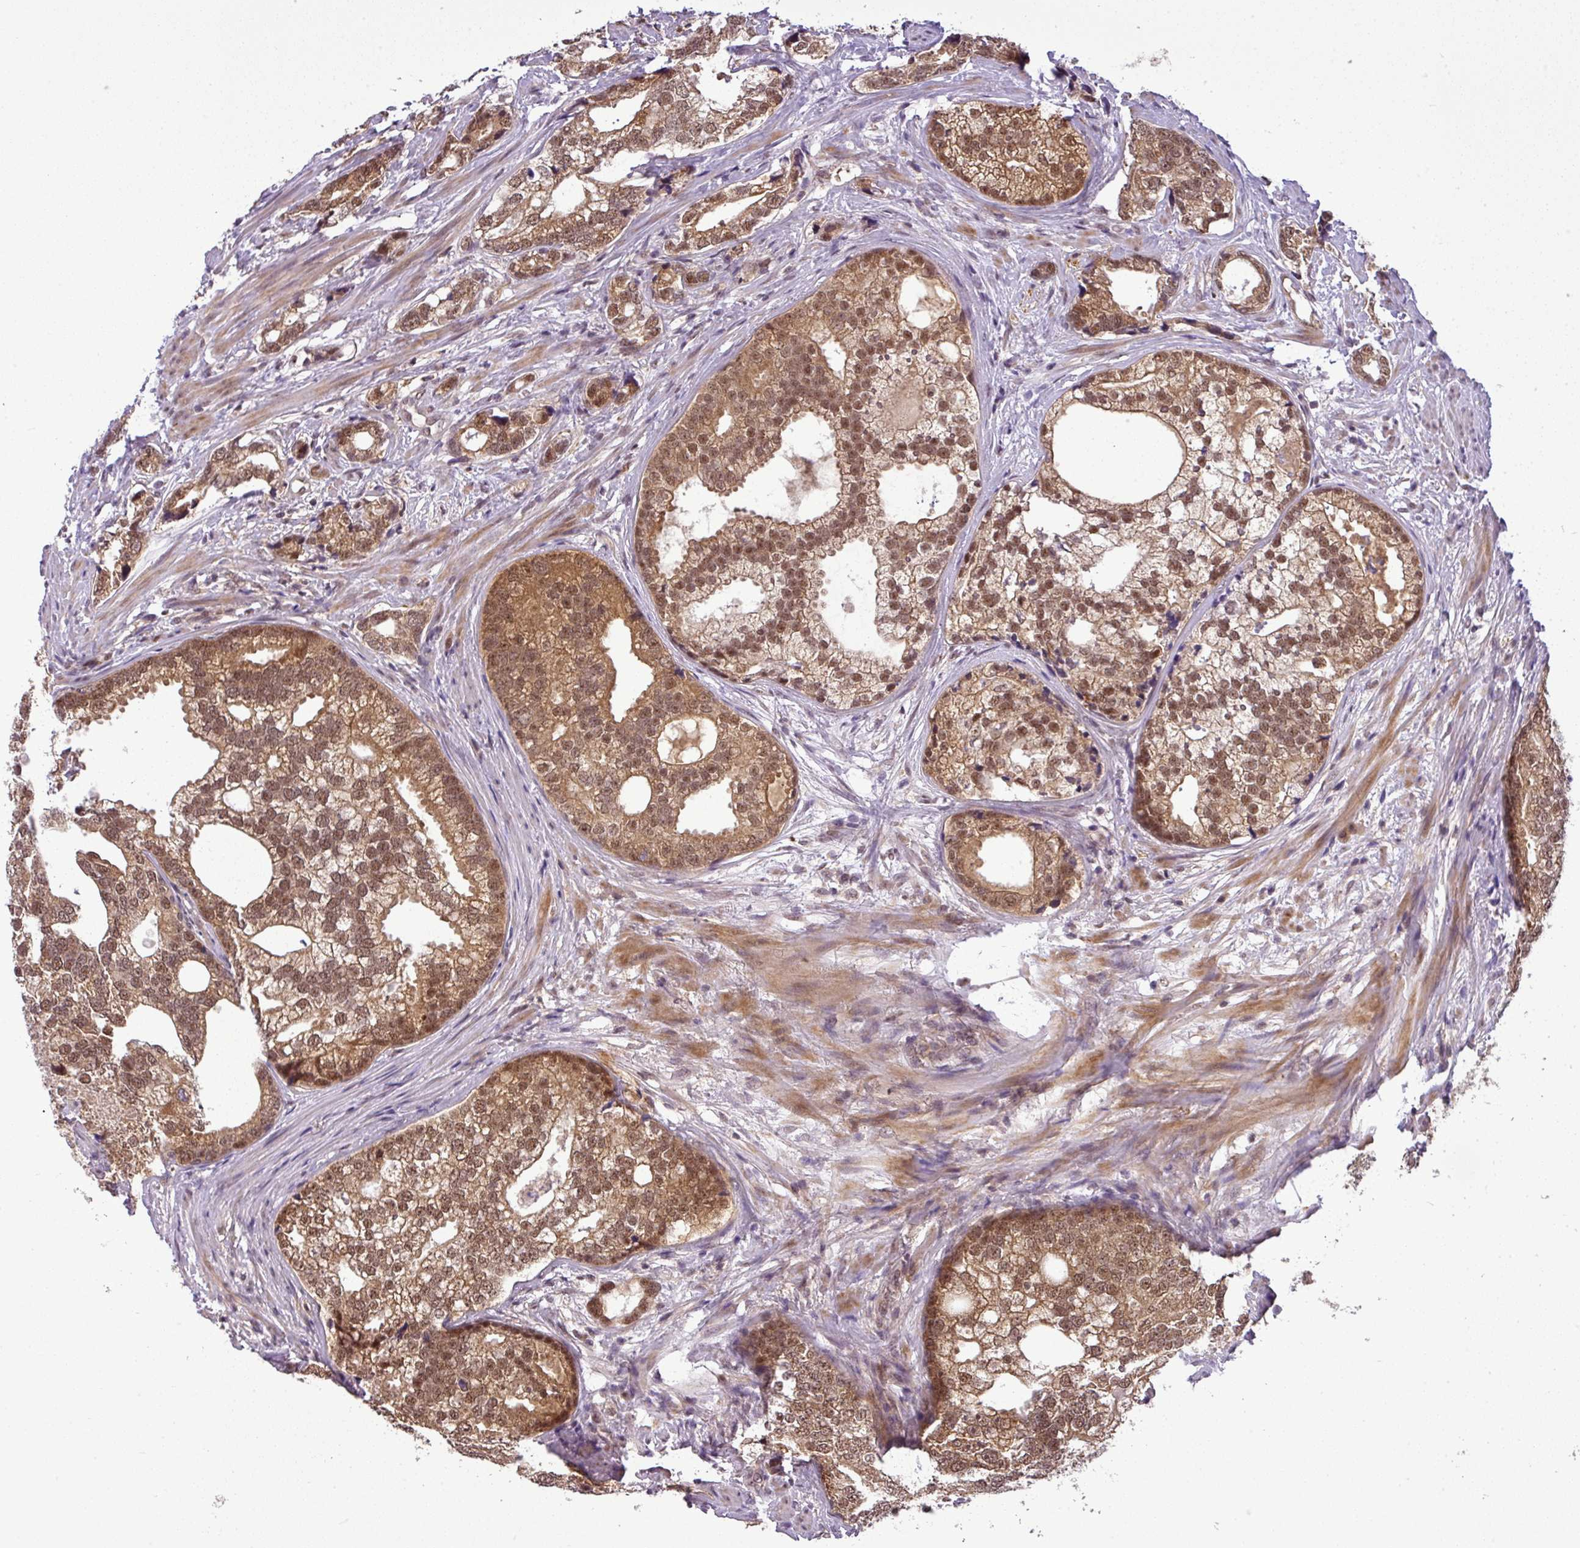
{"staining": {"intensity": "moderate", "quantity": ">75%", "location": "cytoplasmic/membranous,nuclear"}, "tissue": "prostate cancer", "cell_type": "Tumor cells", "image_type": "cancer", "snomed": [{"axis": "morphology", "description": "Adenocarcinoma, High grade"}, {"axis": "topography", "description": "Prostate"}], "caption": "Prostate cancer tissue shows moderate cytoplasmic/membranous and nuclear staining in about >75% of tumor cells, visualized by immunohistochemistry.", "gene": "MFHAS1", "patient": {"sex": "male", "age": 75}}